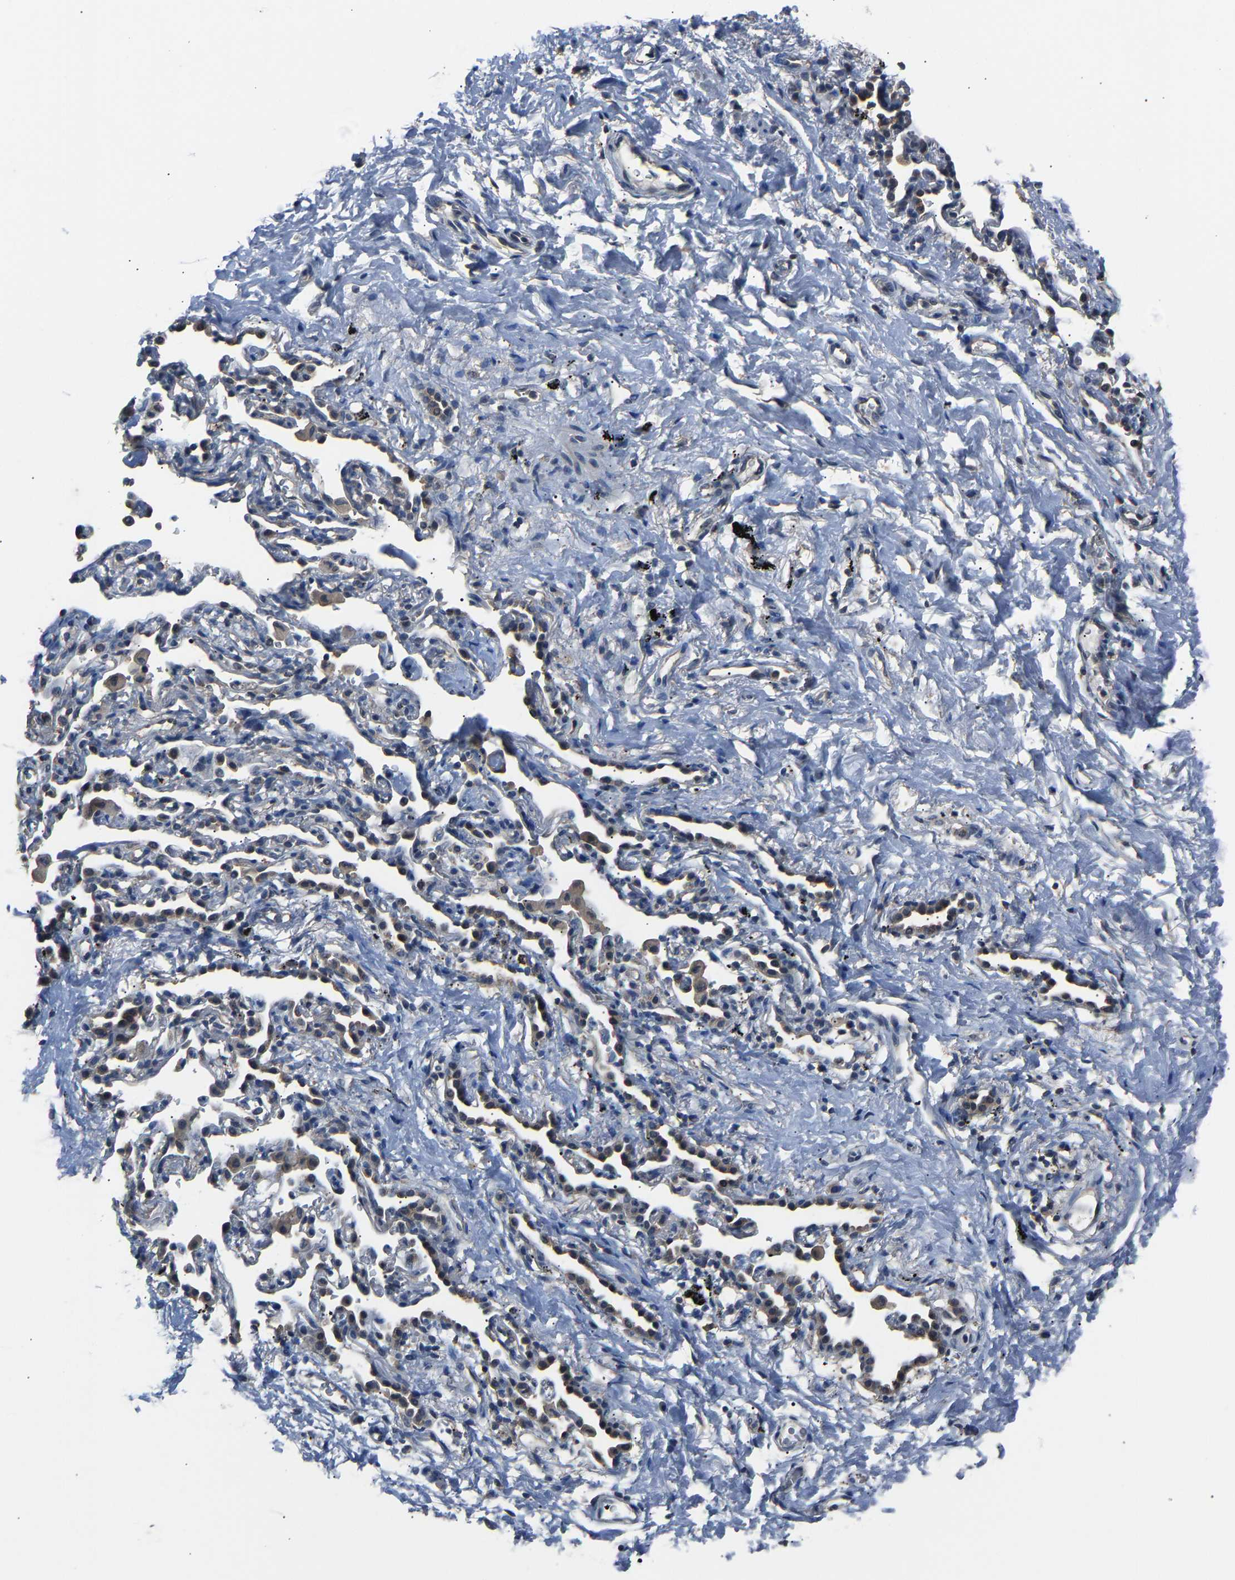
{"staining": {"intensity": "negative", "quantity": "none", "location": "none"}, "tissue": "adipose tissue", "cell_type": "Adipocytes", "image_type": "normal", "snomed": [{"axis": "morphology", "description": "Normal tissue, NOS"}, {"axis": "topography", "description": "Cartilage tissue"}, {"axis": "topography", "description": "Bronchus"}], "caption": "Immunohistochemistry image of benign human adipose tissue stained for a protein (brown), which shows no expression in adipocytes.", "gene": "ABCC9", "patient": {"sex": "female", "age": 53}}